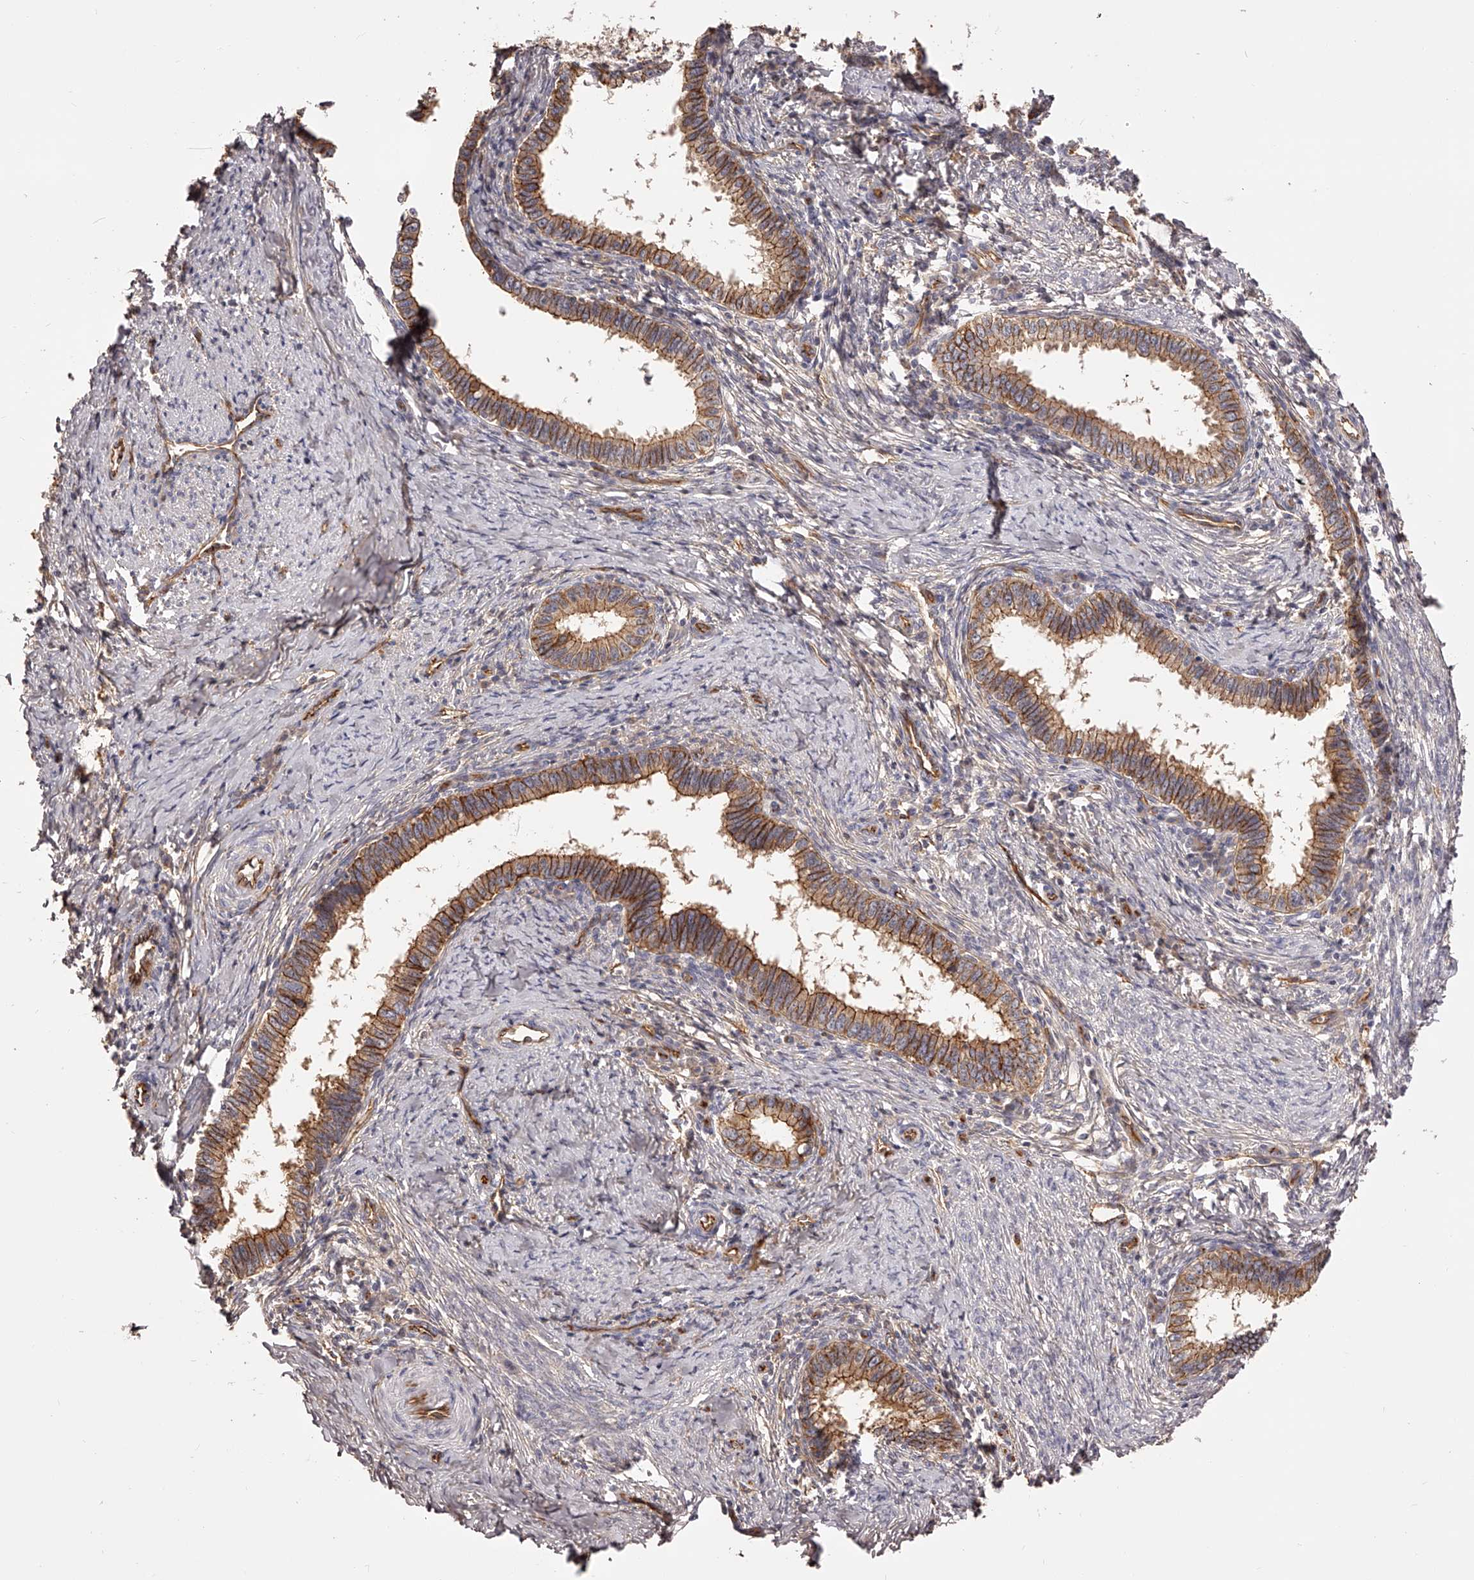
{"staining": {"intensity": "moderate", "quantity": ">75%", "location": "cytoplasmic/membranous"}, "tissue": "cervical cancer", "cell_type": "Tumor cells", "image_type": "cancer", "snomed": [{"axis": "morphology", "description": "Adenocarcinoma, NOS"}, {"axis": "topography", "description": "Cervix"}], "caption": "About >75% of tumor cells in cervical cancer exhibit moderate cytoplasmic/membranous protein positivity as visualized by brown immunohistochemical staining.", "gene": "LTV1", "patient": {"sex": "female", "age": 36}}